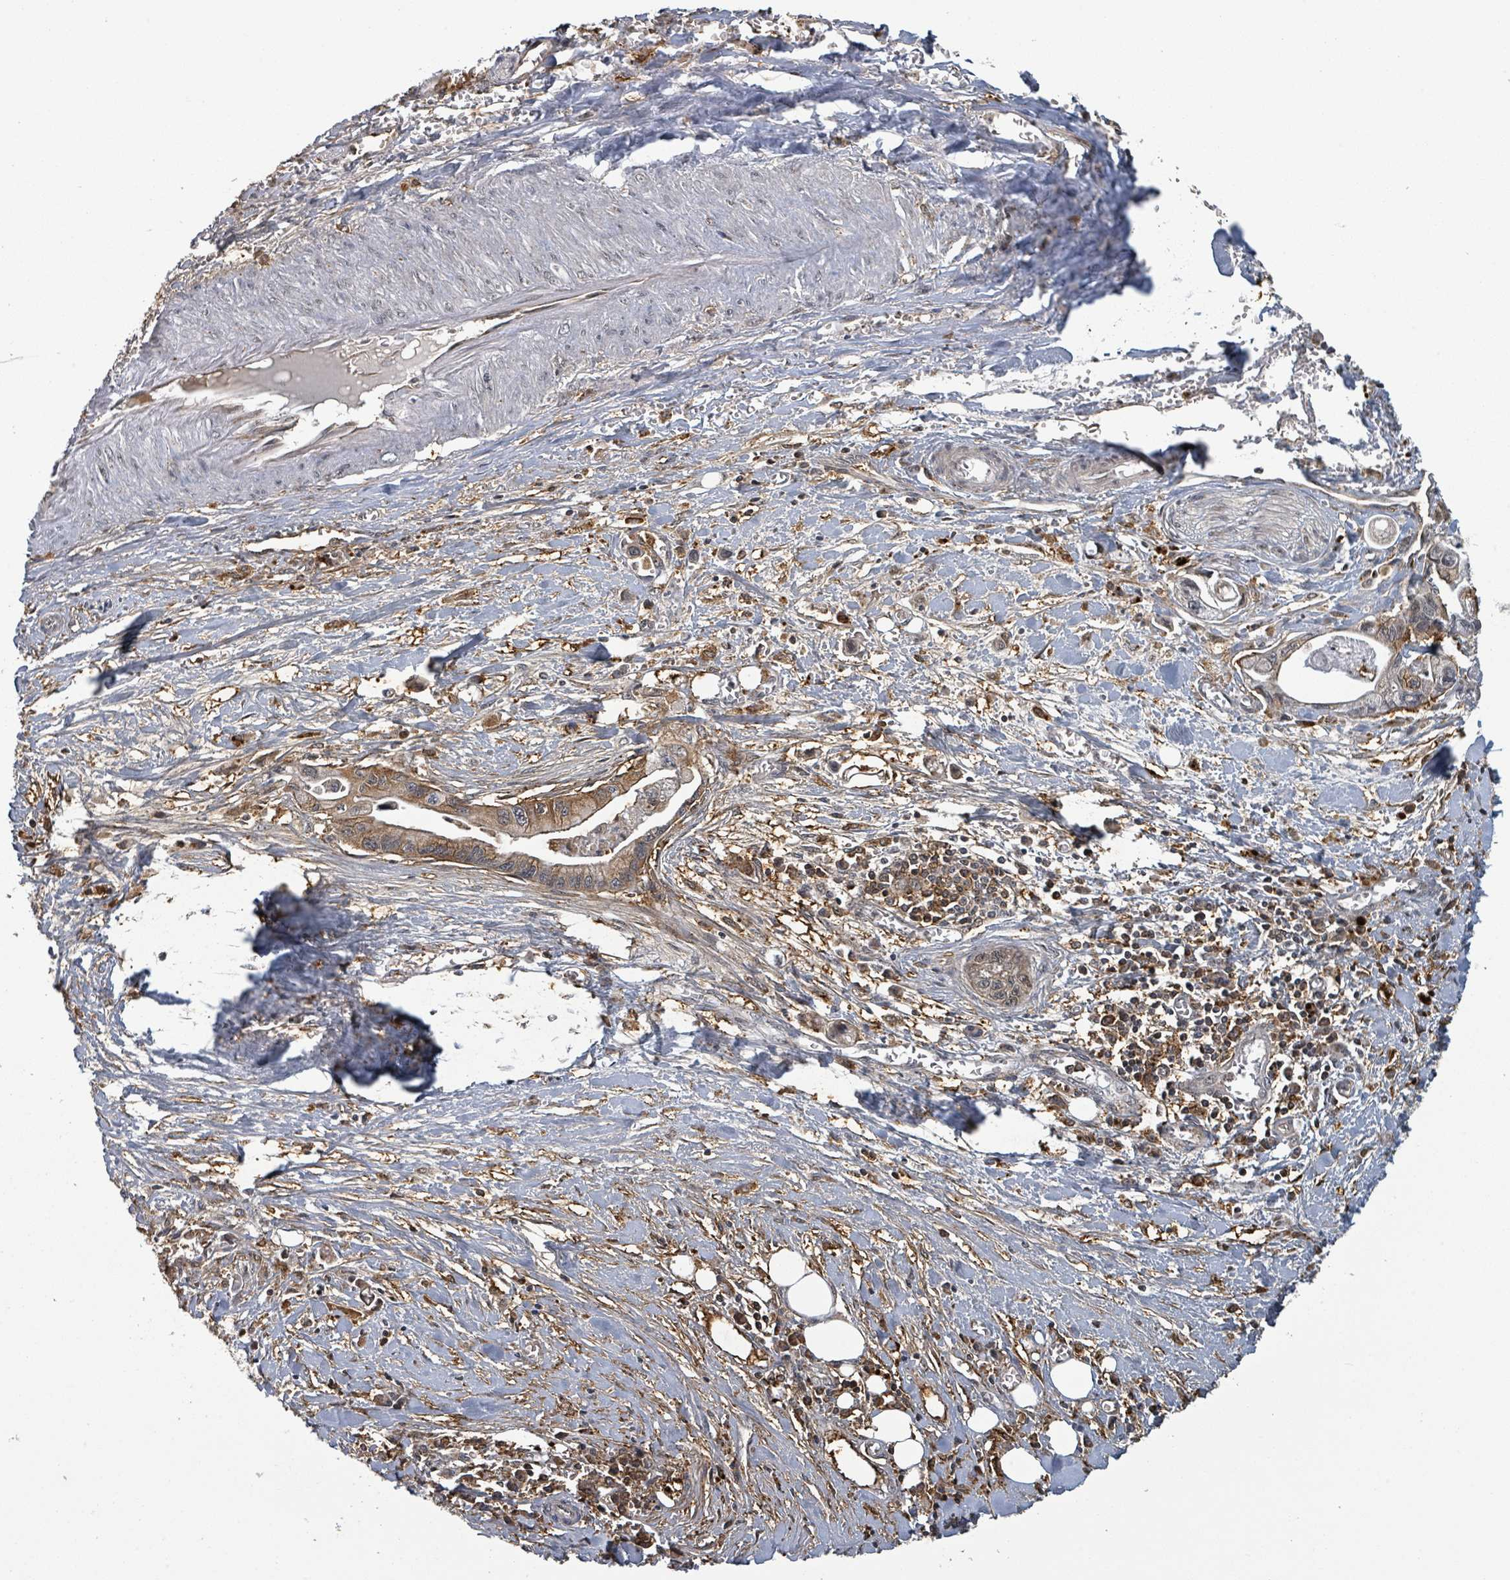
{"staining": {"intensity": "moderate", "quantity": ">75%", "location": "cytoplasmic/membranous,nuclear"}, "tissue": "pancreatic cancer", "cell_type": "Tumor cells", "image_type": "cancer", "snomed": [{"axis": "morphology", "description": "Adenocarcinoma, NOS"}, {"axis": "topography", "description": "Pancreas"}], "caption": "Human pancreatic cancer stained for a protein (brown) shows moderate cytoplasmic/membranous and nuclear positive positivity in about >75% of tumor cells.", "gene": "GTF3C1", "patient": {"sex": "male", "age": 61}}